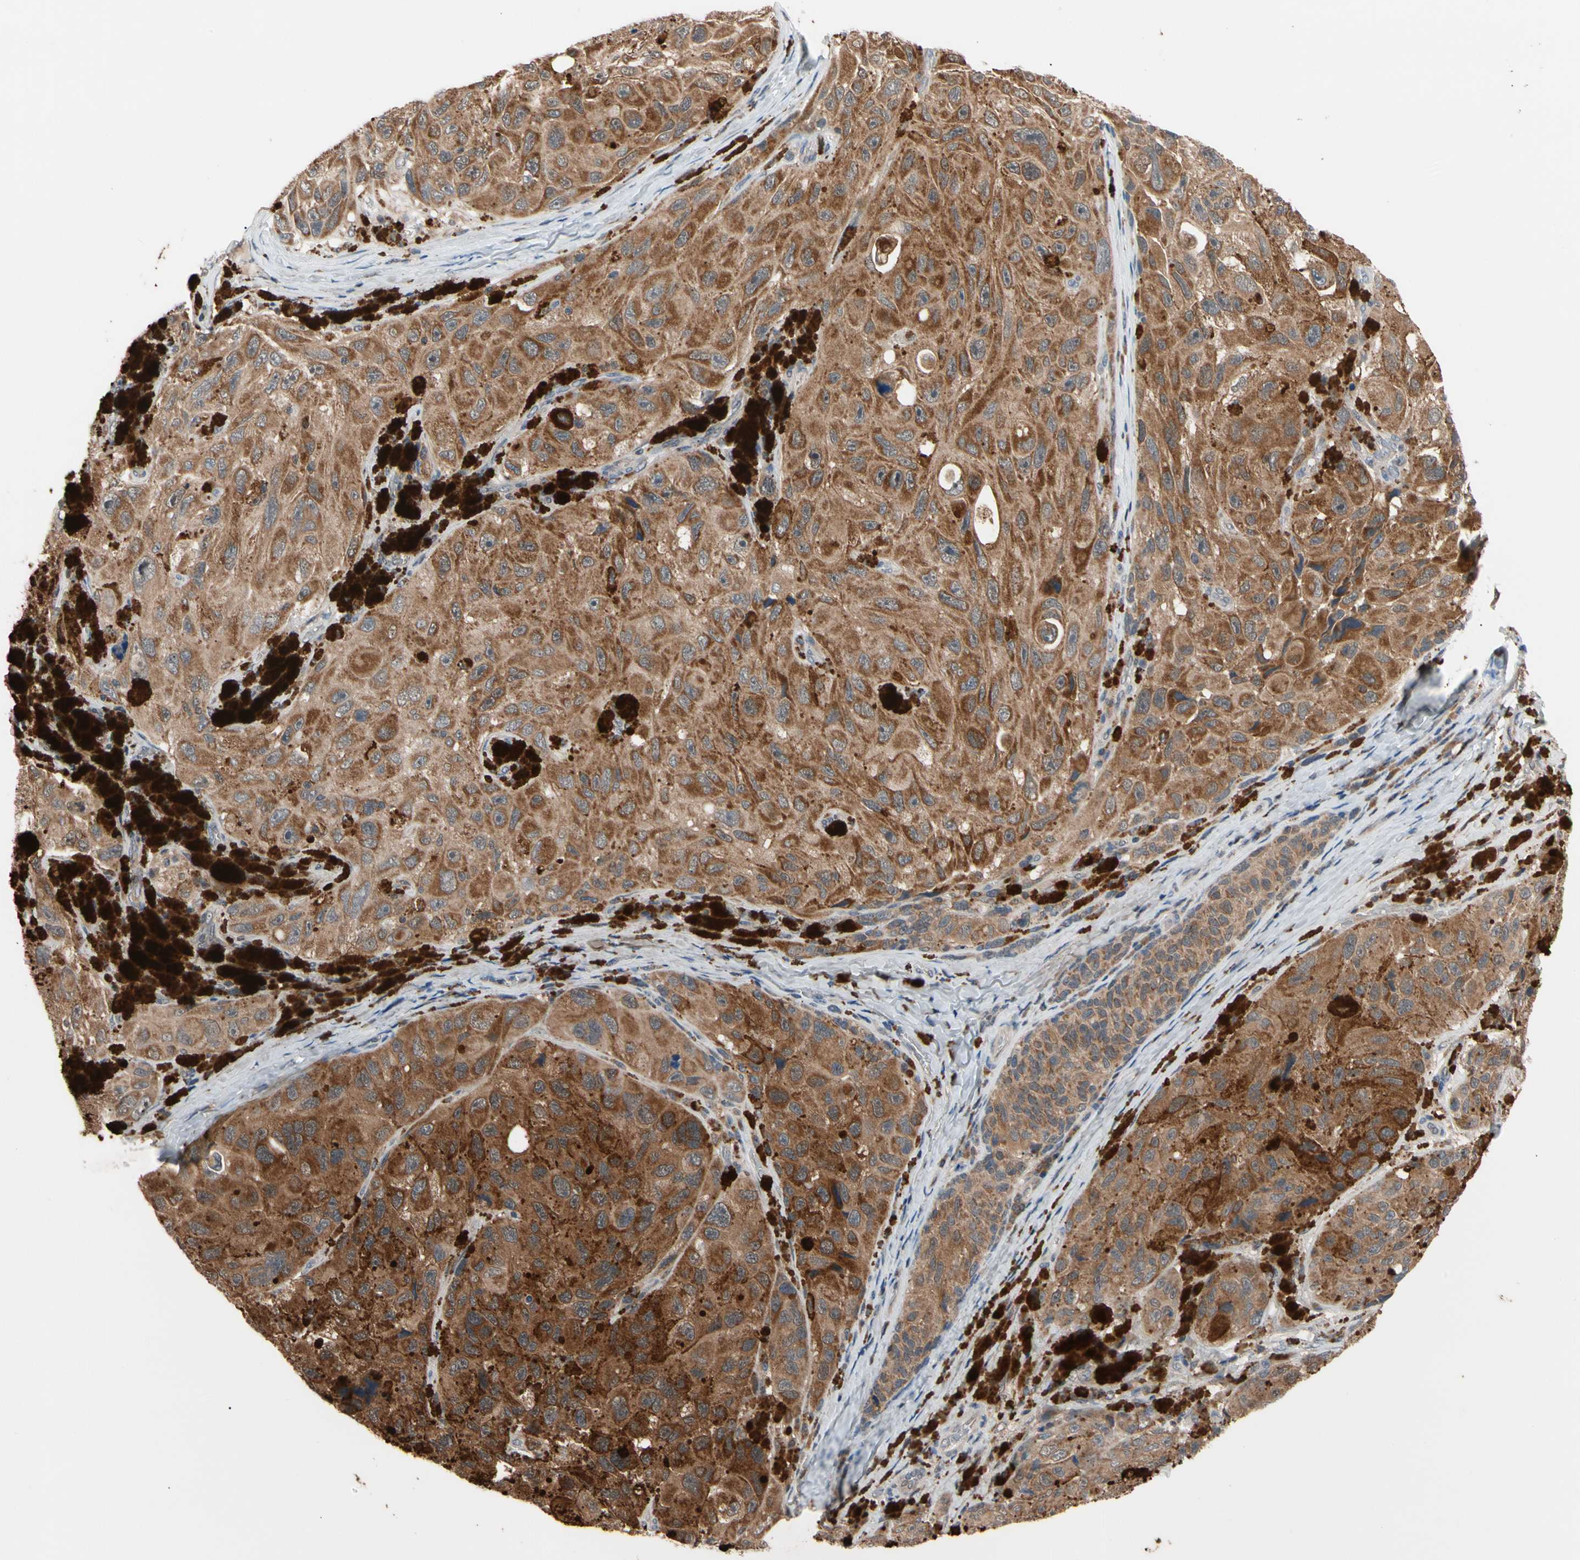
{"staining": {"intensity": "strong", "quantity": ">75%", "location": "cytoplasmic/membranous"}, "tissue": "melanoma", "cell_type": "Tumor cells", "image_type": "cancer", "snomed": [{"axis": "morphology", "description": "Malignant melanoma, NOS"}, {"axis": "topography", "description": "Skin"}], "caption": "Immunohistochemistry (IHC) (DAB) staining of human melanoma exhibits strong cytoplasmic/membranous protein positivity in about >75% of tumor cells.", "gene": "MTHFS", "patient": {"sex": "female", "age": 73}}